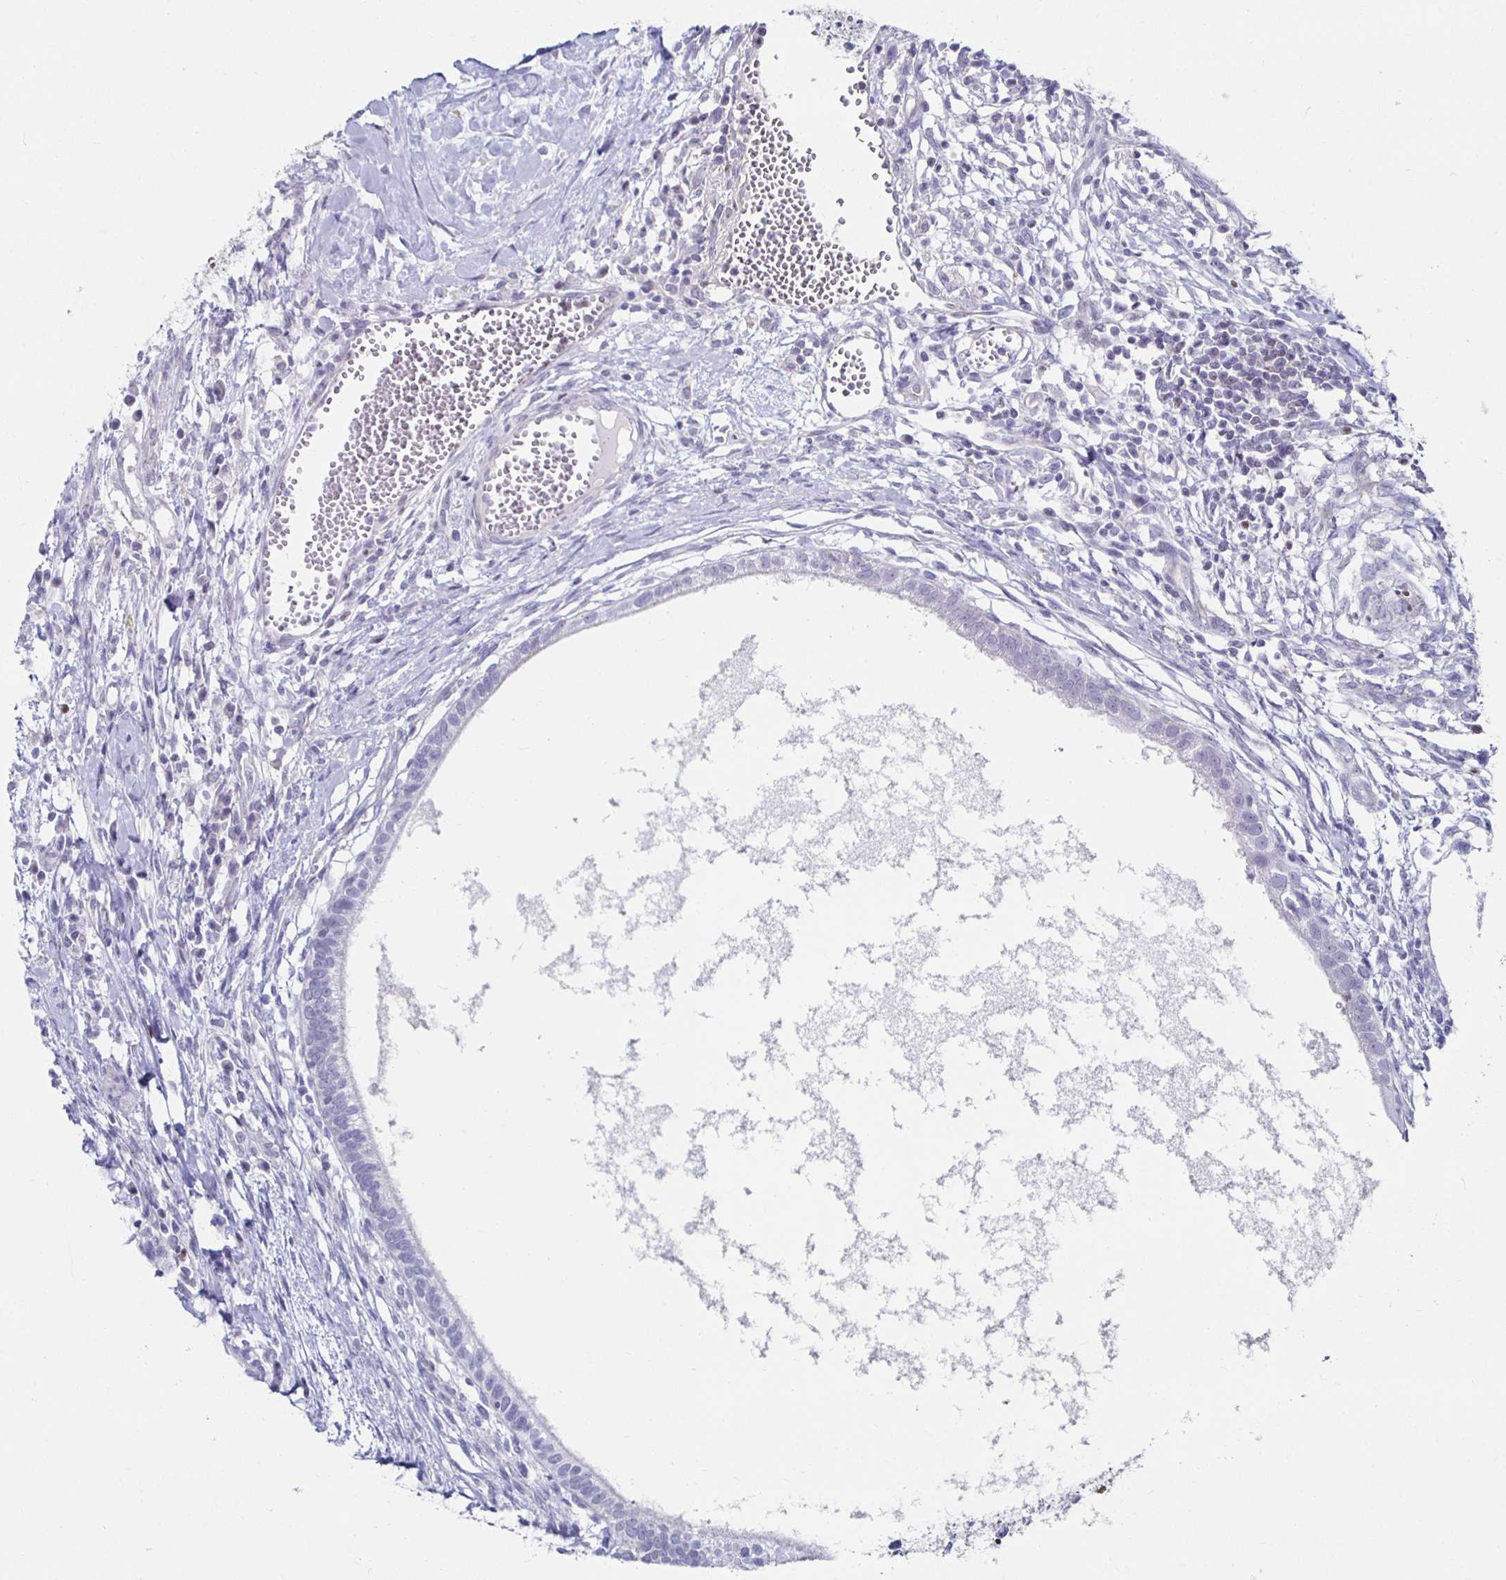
{"staining": {"intensity": "negative", "quantity": "none", "location": "none"}, "tissue": "testis cancer", "cell_type": "Tumor cells", "image_type": "cancer", "snomed": [{"axis": "morphology", "description": "Carcinoma, Embryonal, NOS"}, {"axis": "topography", "description": "Testis"}], "caption": "DAB immunohistochemical staining of testis cancer shows no significant staining in tumor cells.", "gene": "NOCT", "patient": {"sex": "male", "age": 37}}